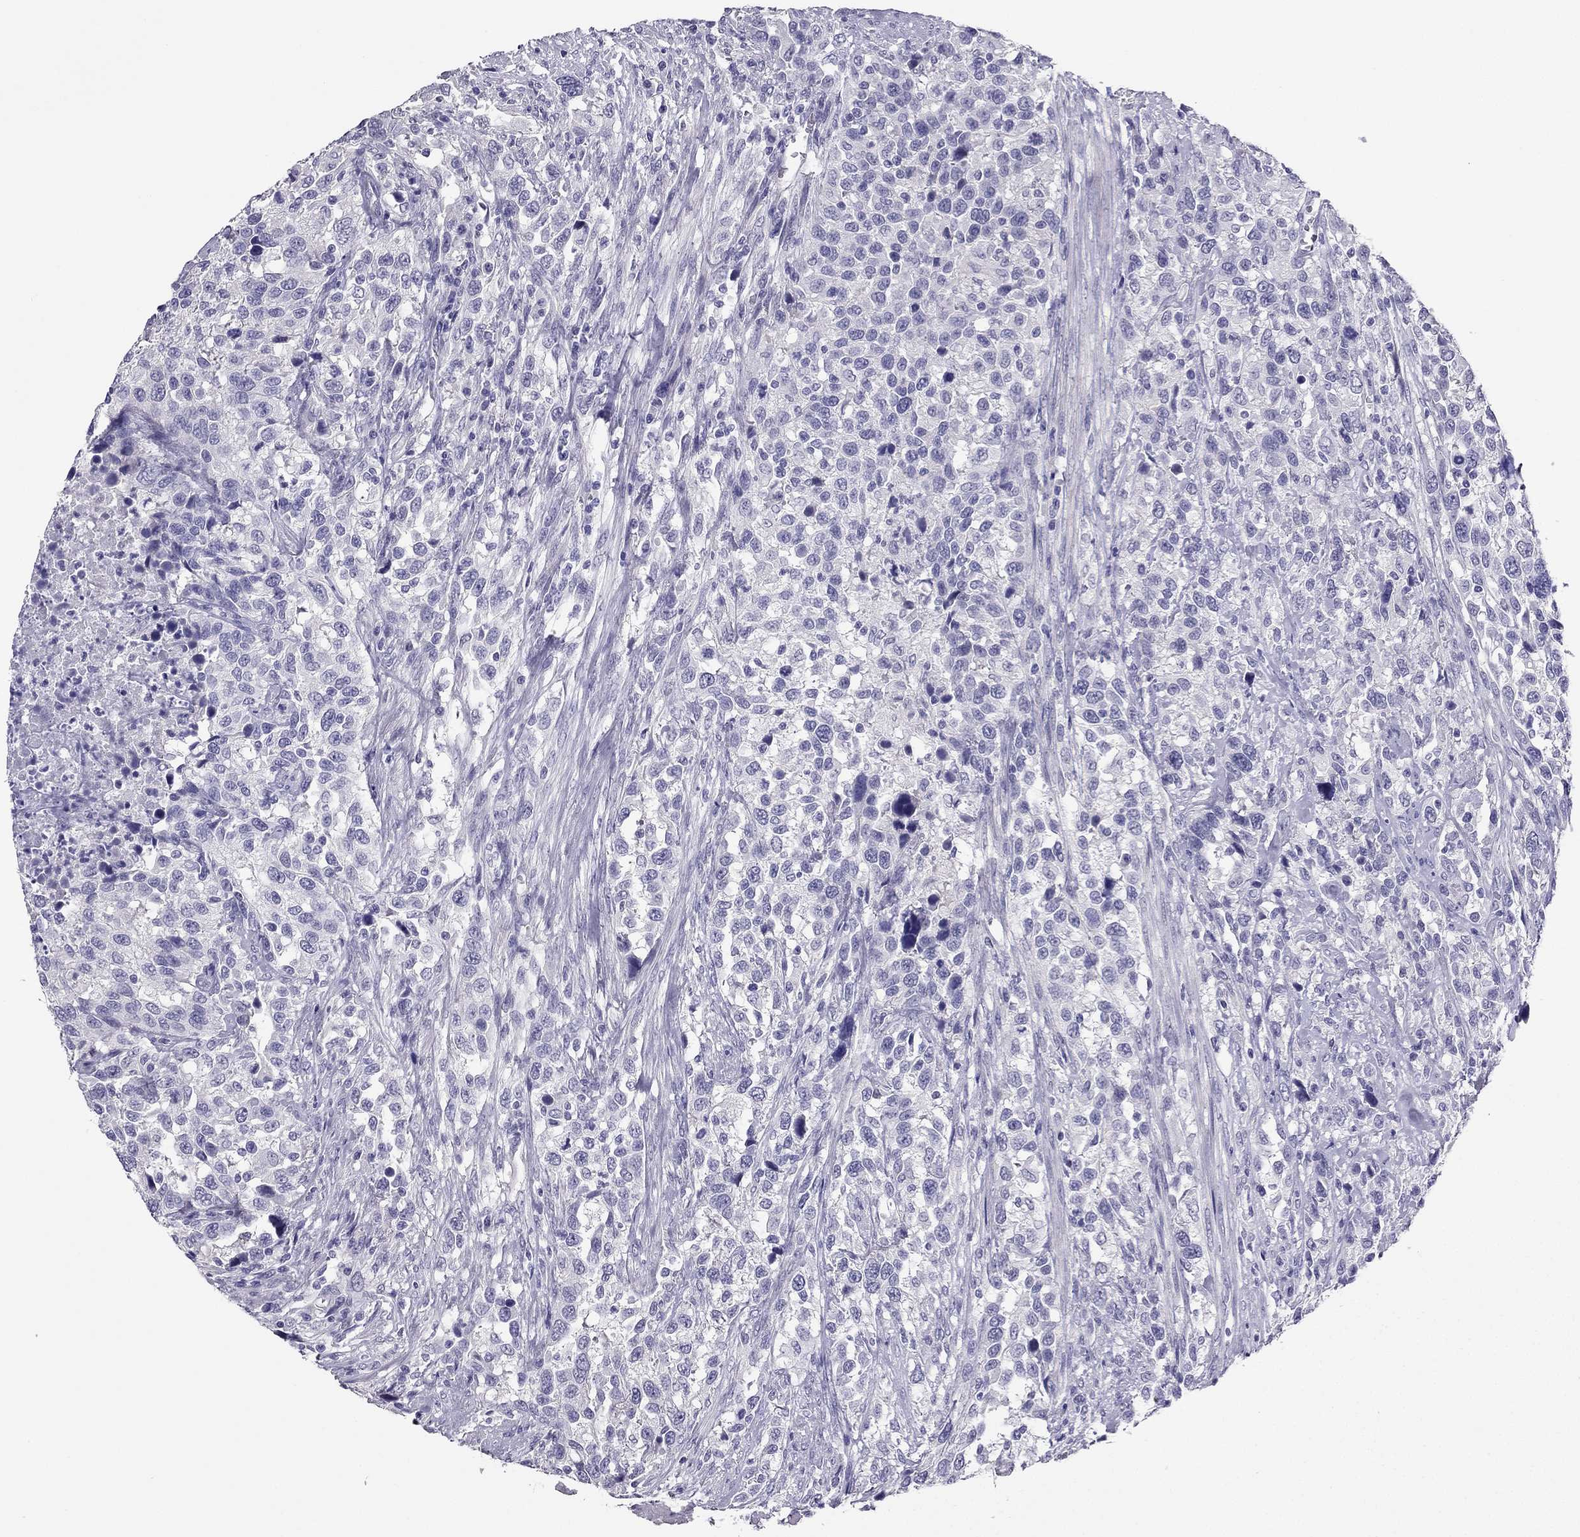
{"staining": {"intensity": "negative", "quantity": "none", "location": "none"}, "tissue": "urothelial cancer", "cell_type": "Tumor cells", "image_type": "cancer", "snomed": [{"axis": "morphology", "description": "Urothelial carcinoma, NOS"}, {"axis": "morphology", "description": "Urothelial carcinoma, High grade"}, {"axis": "topography", "description": "Urinary bladder"}], "caption": "The image reveals no staining of tumor cells in urothelial cancer.", "gene": "PDE6A", "patient": {"sex": "female", "age": 64}}